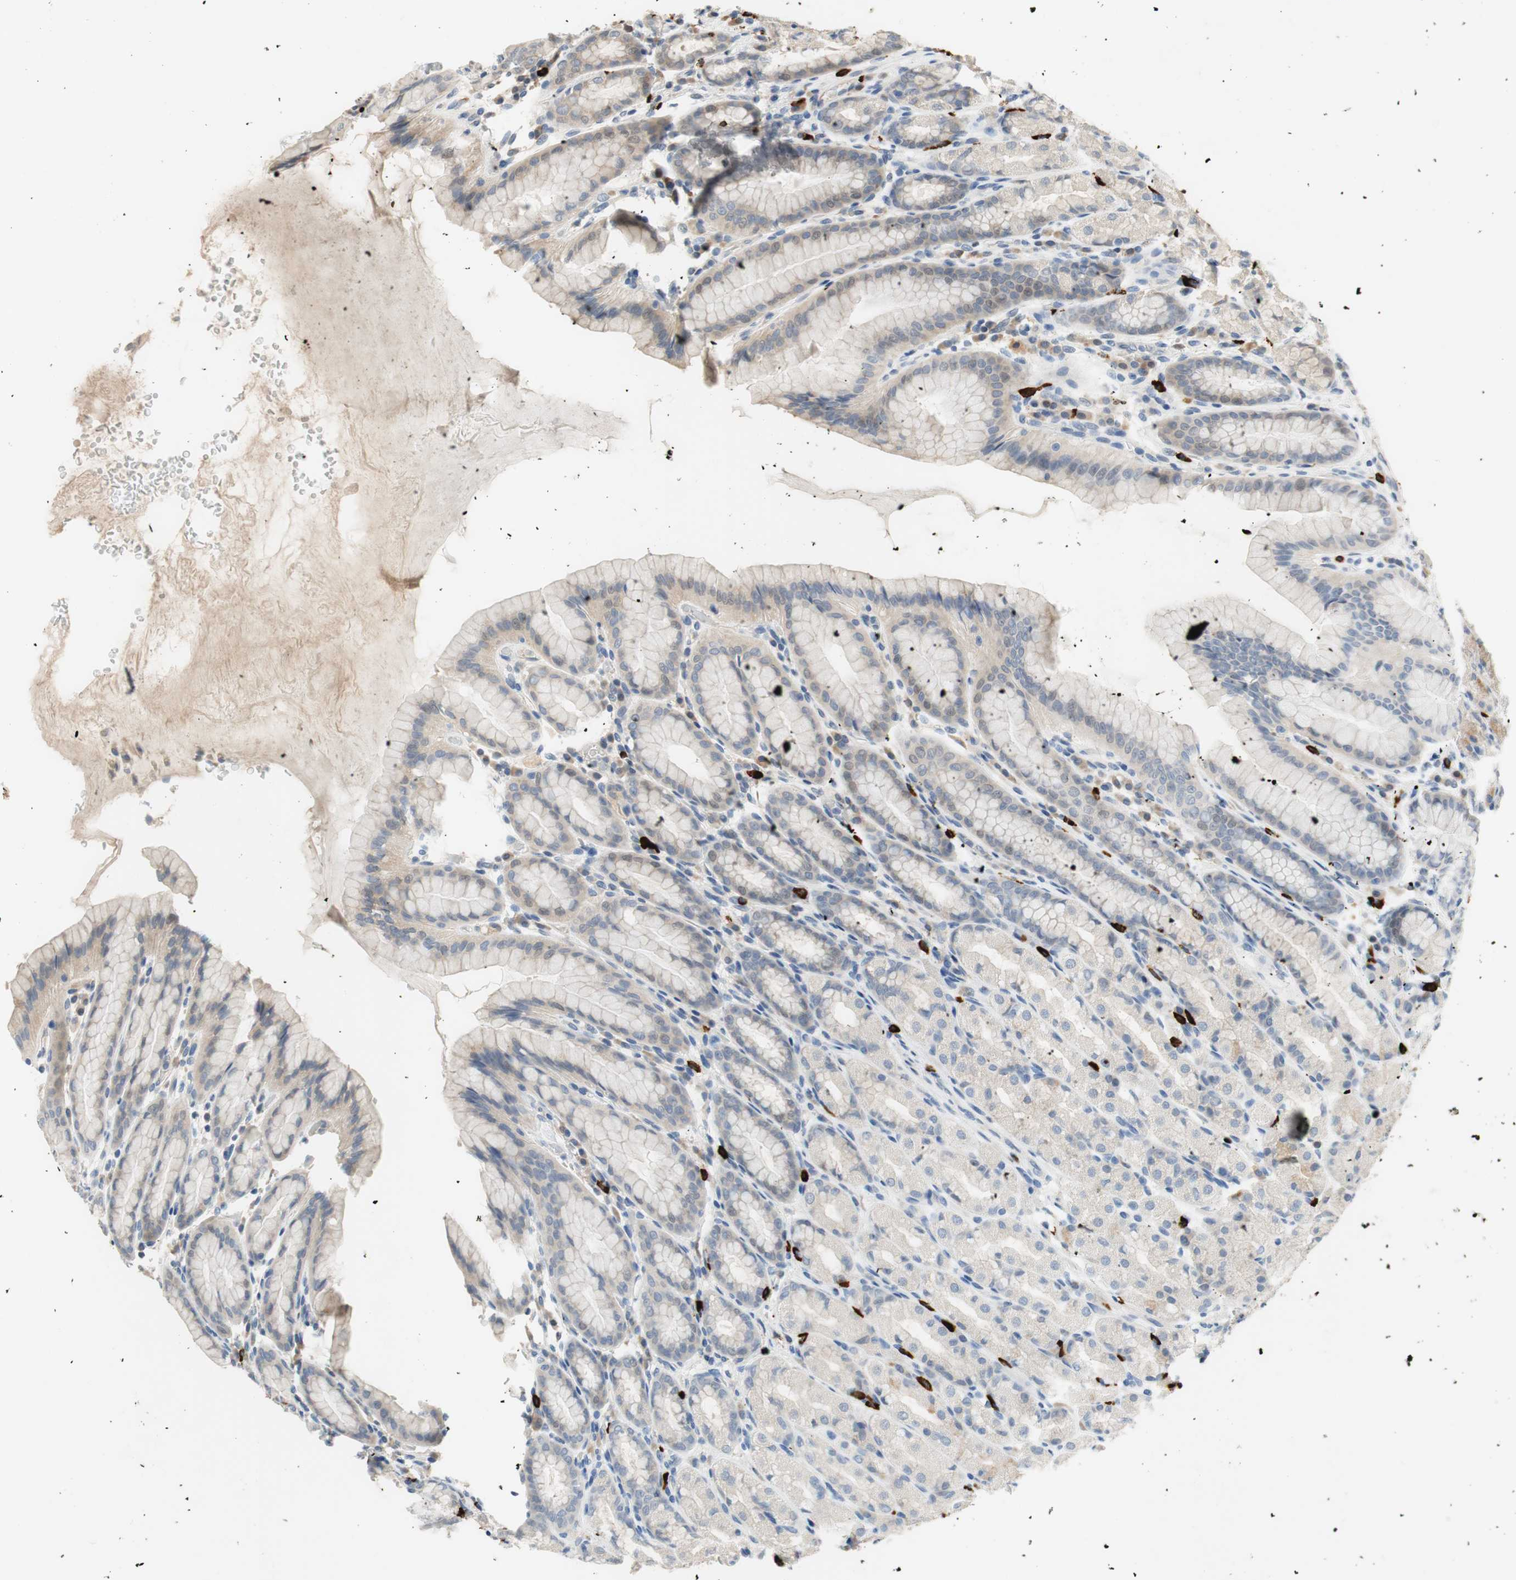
{"staining": {"intensity": "weak", "quantity": "25%-75%", "location": "cytoplasmic/membranous"}, "tissue": "stomach", "cell_type": "Glandular cells", "image_type": "normal", "snomed": [{"axis": "morphology", "description": "Normal tissue, NOS"}, {"axis": "topography", "description": "Stomach, upper"}], "caption": "Glandular cells show low levels of weak cytoplasmic/membranous positivity in about 25%-75% of cells in normal stomach.", "gene": "COL12A1", "patient": {"sex": "male", "age": 68}}